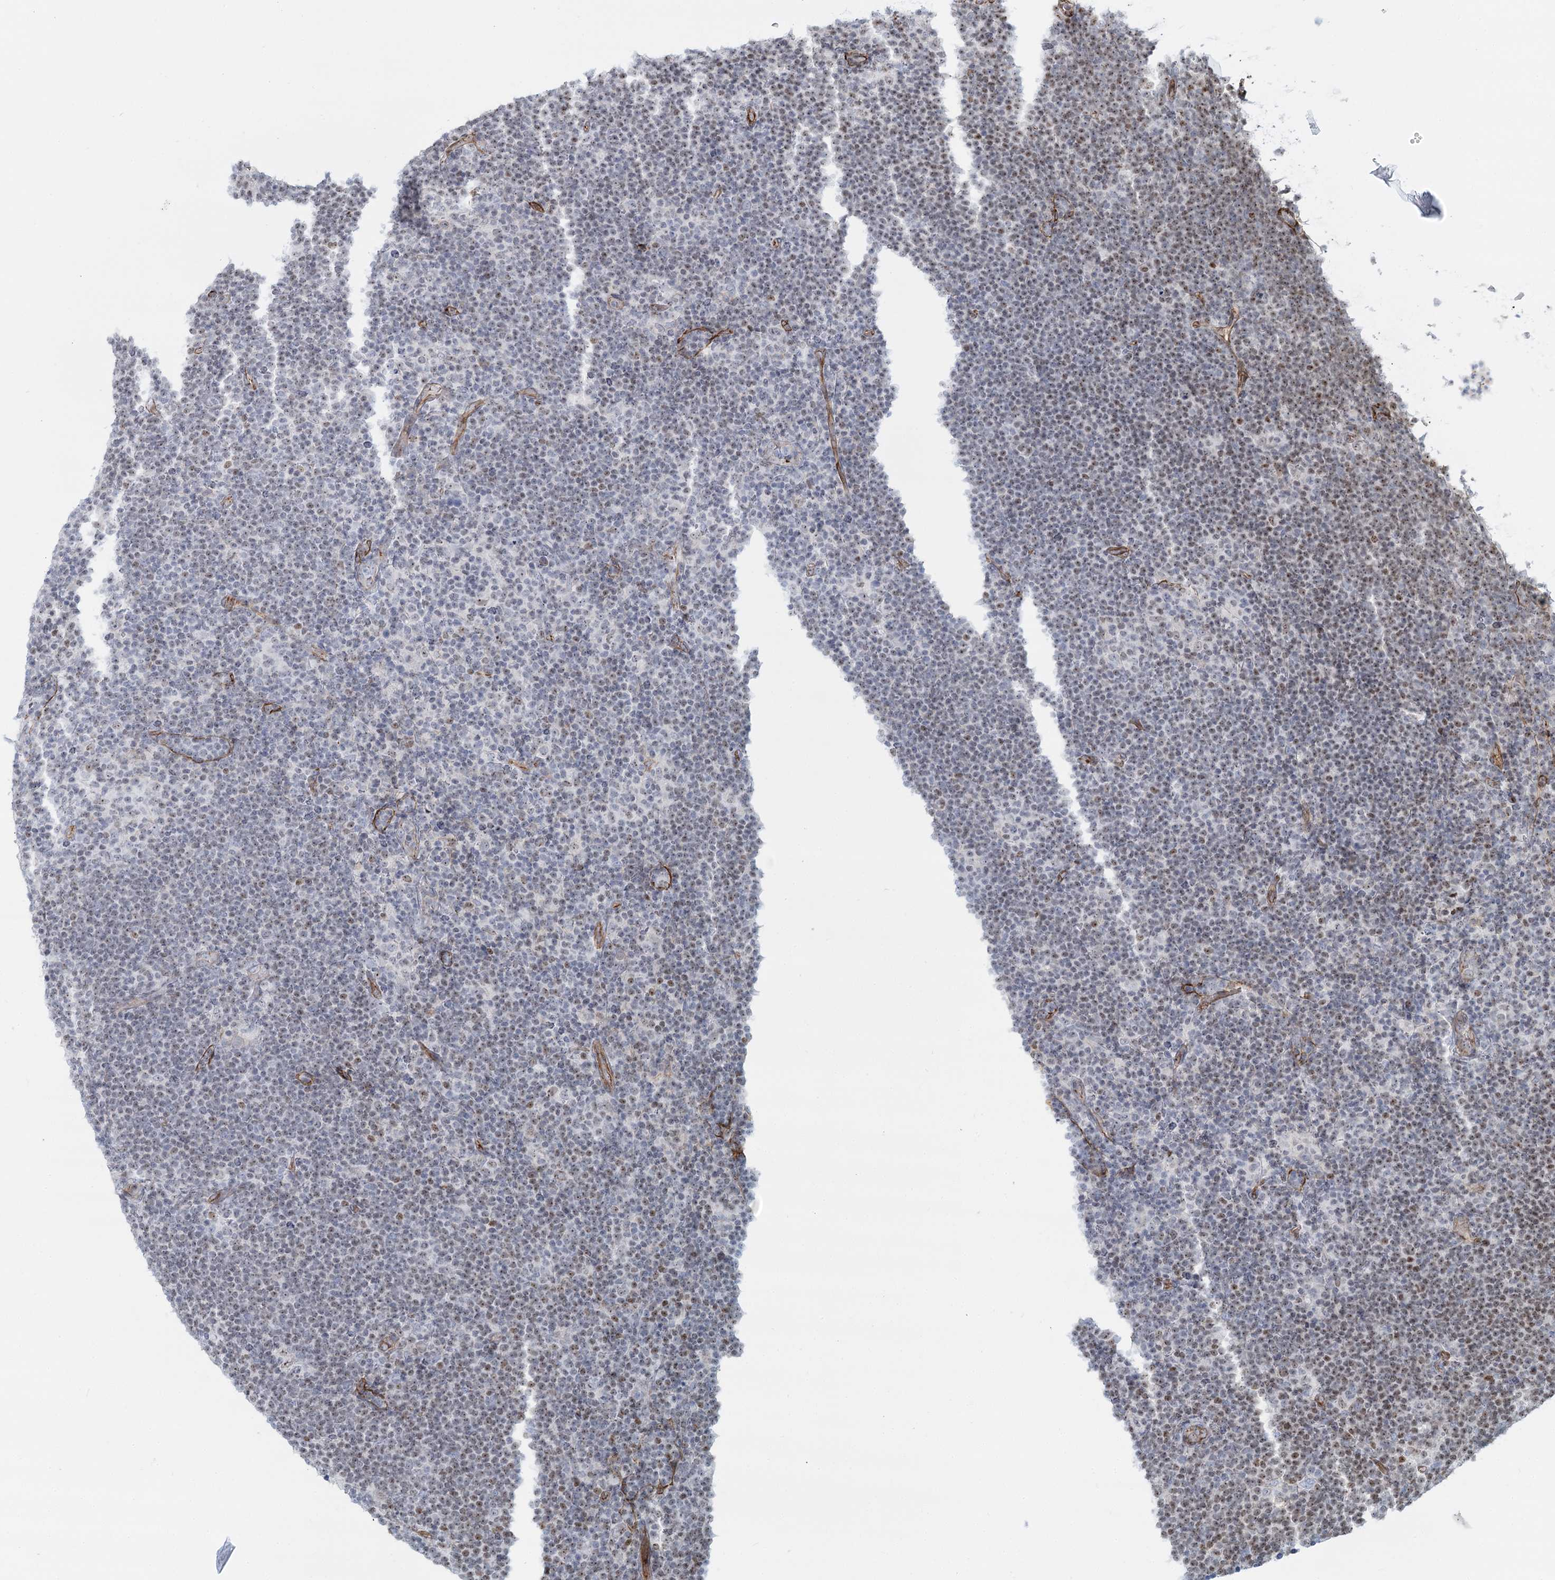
{"staining": {"intensity": "weak", "quantity": "<25%", "location": "nuclear"}, "tissue": "lymphoma", "cell_type": "Tumor cells", "image_type": "cancer", "snomed": [{"axis": "morphology", "description": "Hodgkin's disease, NOS"}, {"axis": "topography", "description": "Lymph node"}], "caption": "High magnification brightfield microscopy of lymphoma stained with DAB (brown) and counterstained with hematoxylin (blue): tumor cells show no significant staining.", "gene": "ZFYVE28", "patient": {"sex": "female", "age": 57}}